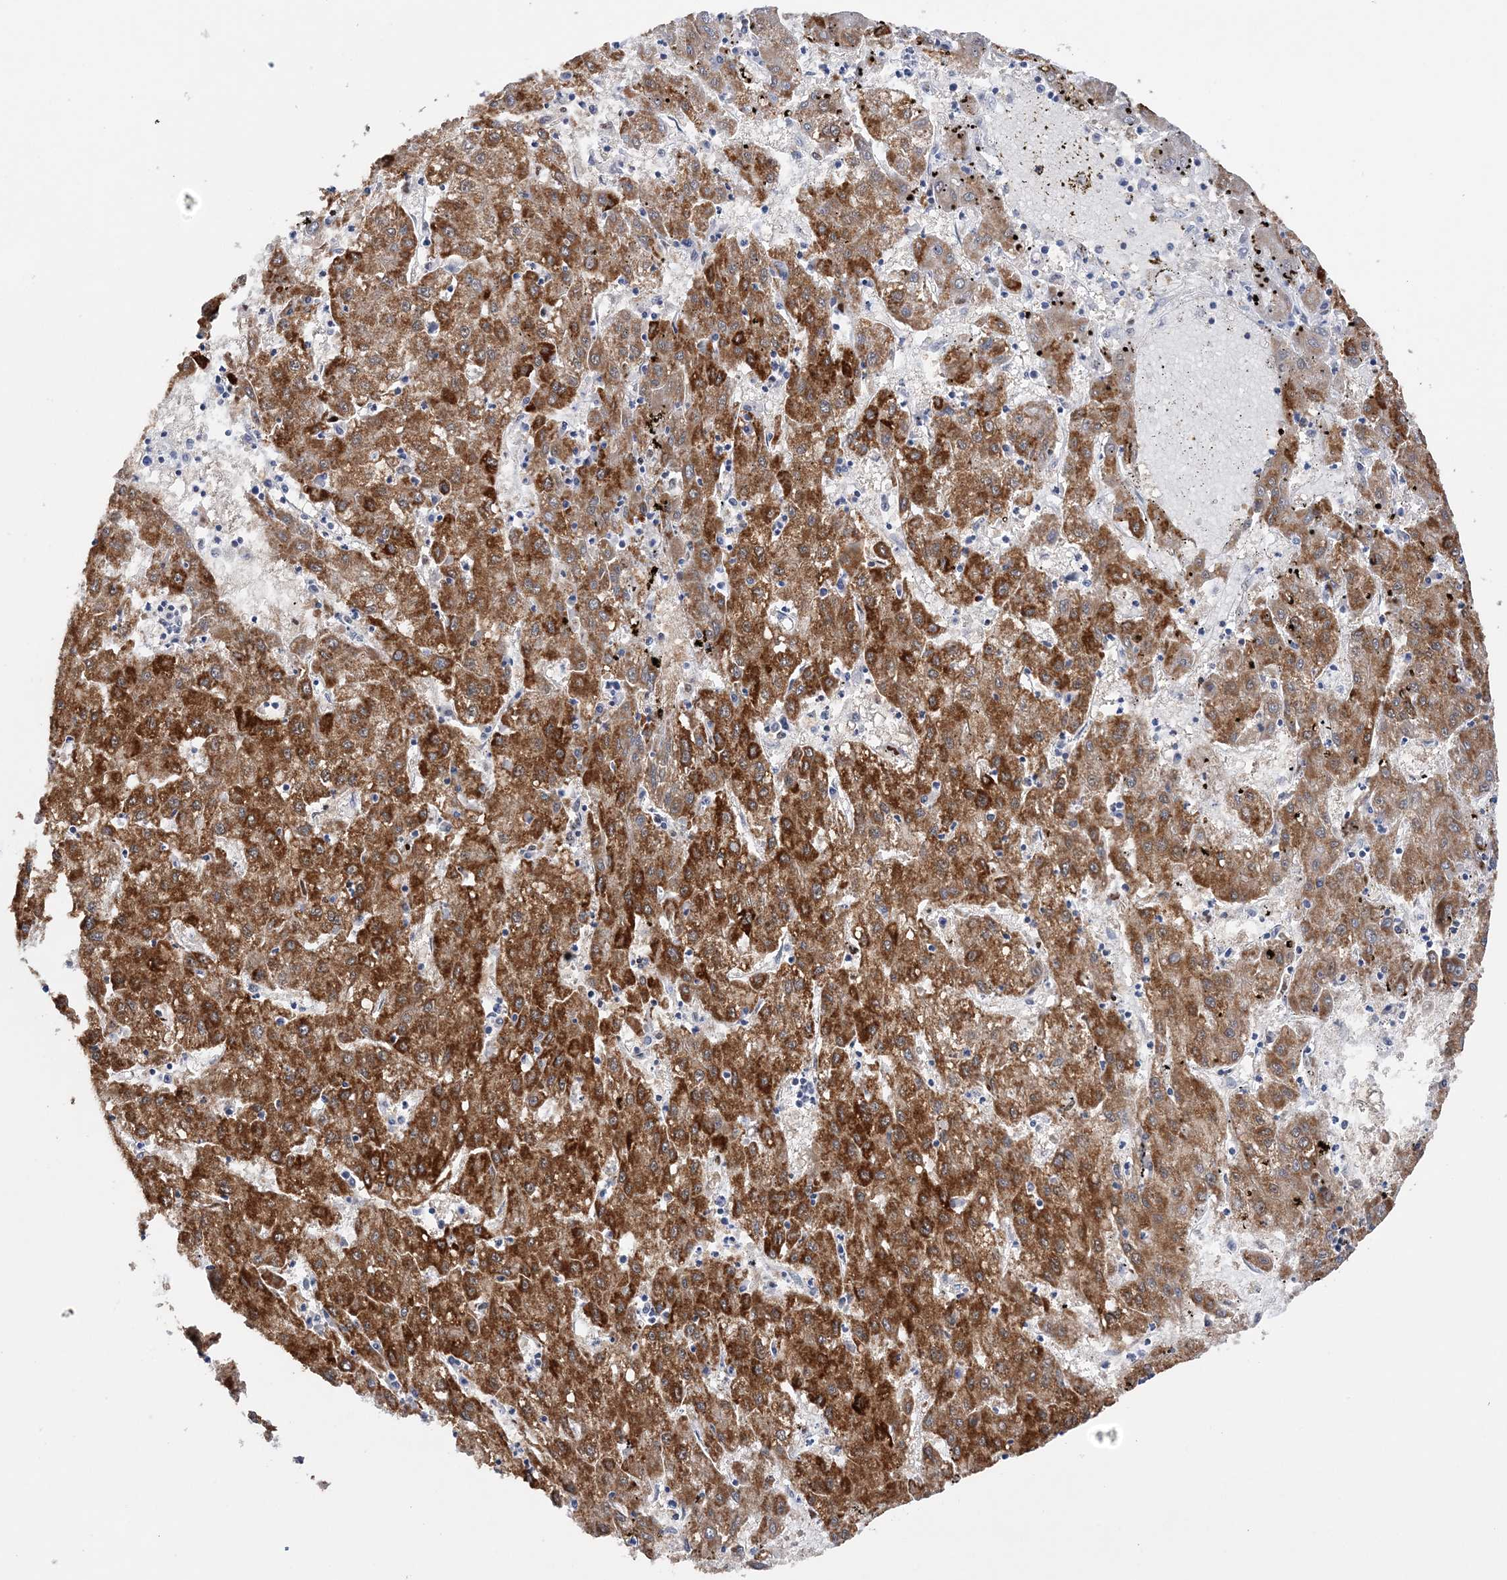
{"staining": {"intensity": "strong", "quantity": ">75%", "location": "cytoplasmic/membranous"}, "tissue": "liver cancer", "cell_type": "Tumor cells", "image_type": "cancer", "snomed": [{"axis": "morphology", "description": "Carcinoma, Hepatocellular, NOS"}, {"axis": "topography", "description": "Liver"}], "caption": "Immunohistochemical staining of liver cancer exhibits high levels of strong cytoplasmic/membranous protein positivity in about >75% of tumor cells.", "gene": "NIT2", "patient": {"sex": "male", "age": 72}}